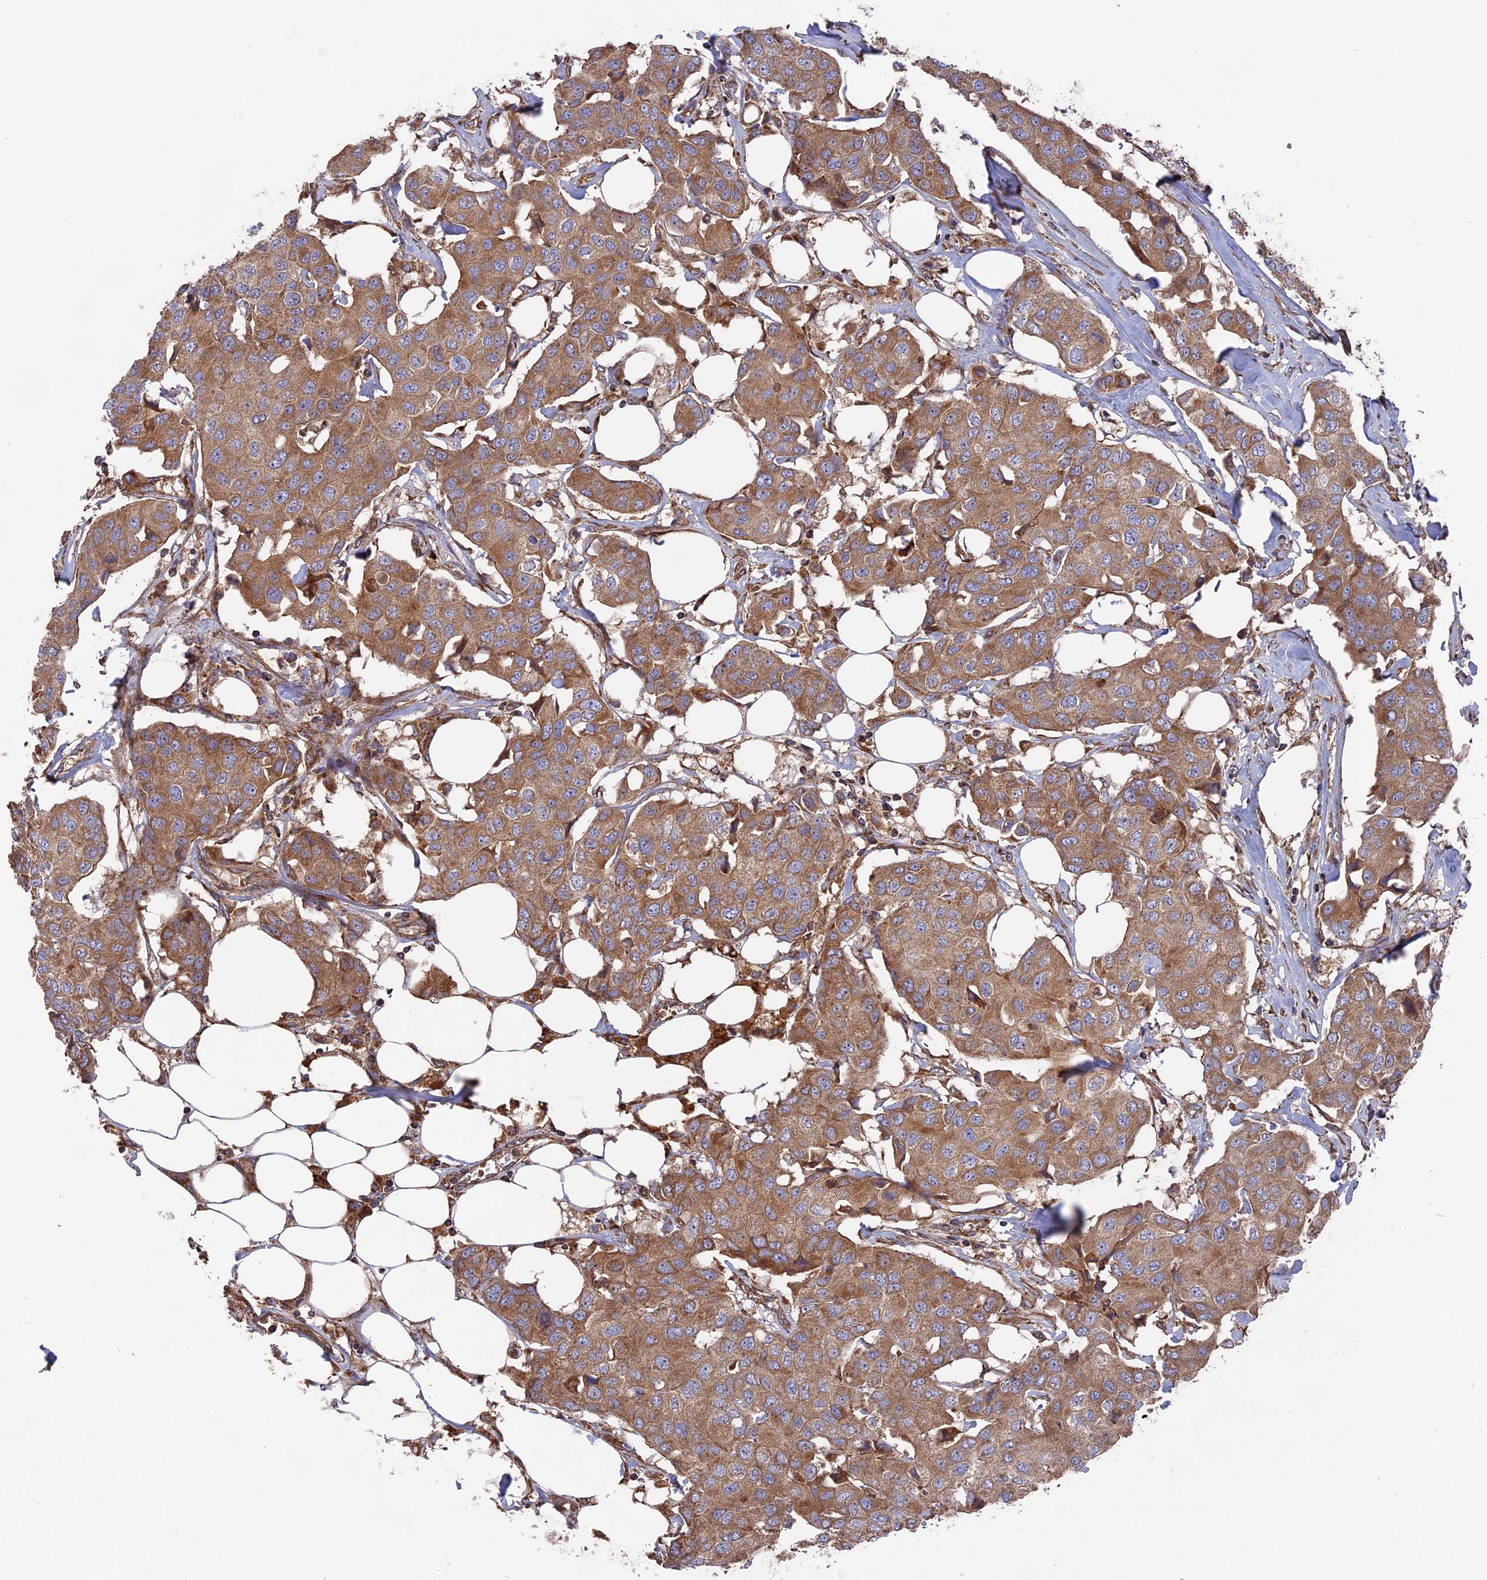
{"staining": {"intensity": "moderate", "quantity": ">75%", "location": "cytoplasmic/membranous"}, "tissue": "breast cancer", "cell_type": "Tumor cells", "image_type": "cancer", "snomed": [{"axis": "morphology", "description": "Duct carcinoma"}, {"axis": "topography", "description": "Breast"}], "caption": "Infiltrating ductal carcinoma (breast) stained for a protein (brown) displays moderate cytoplasmic/membranous positive positivity in approximately >75% of tumor cells.", "gene": "TELO2", "patient": {"sex": "female", "age": 80}}